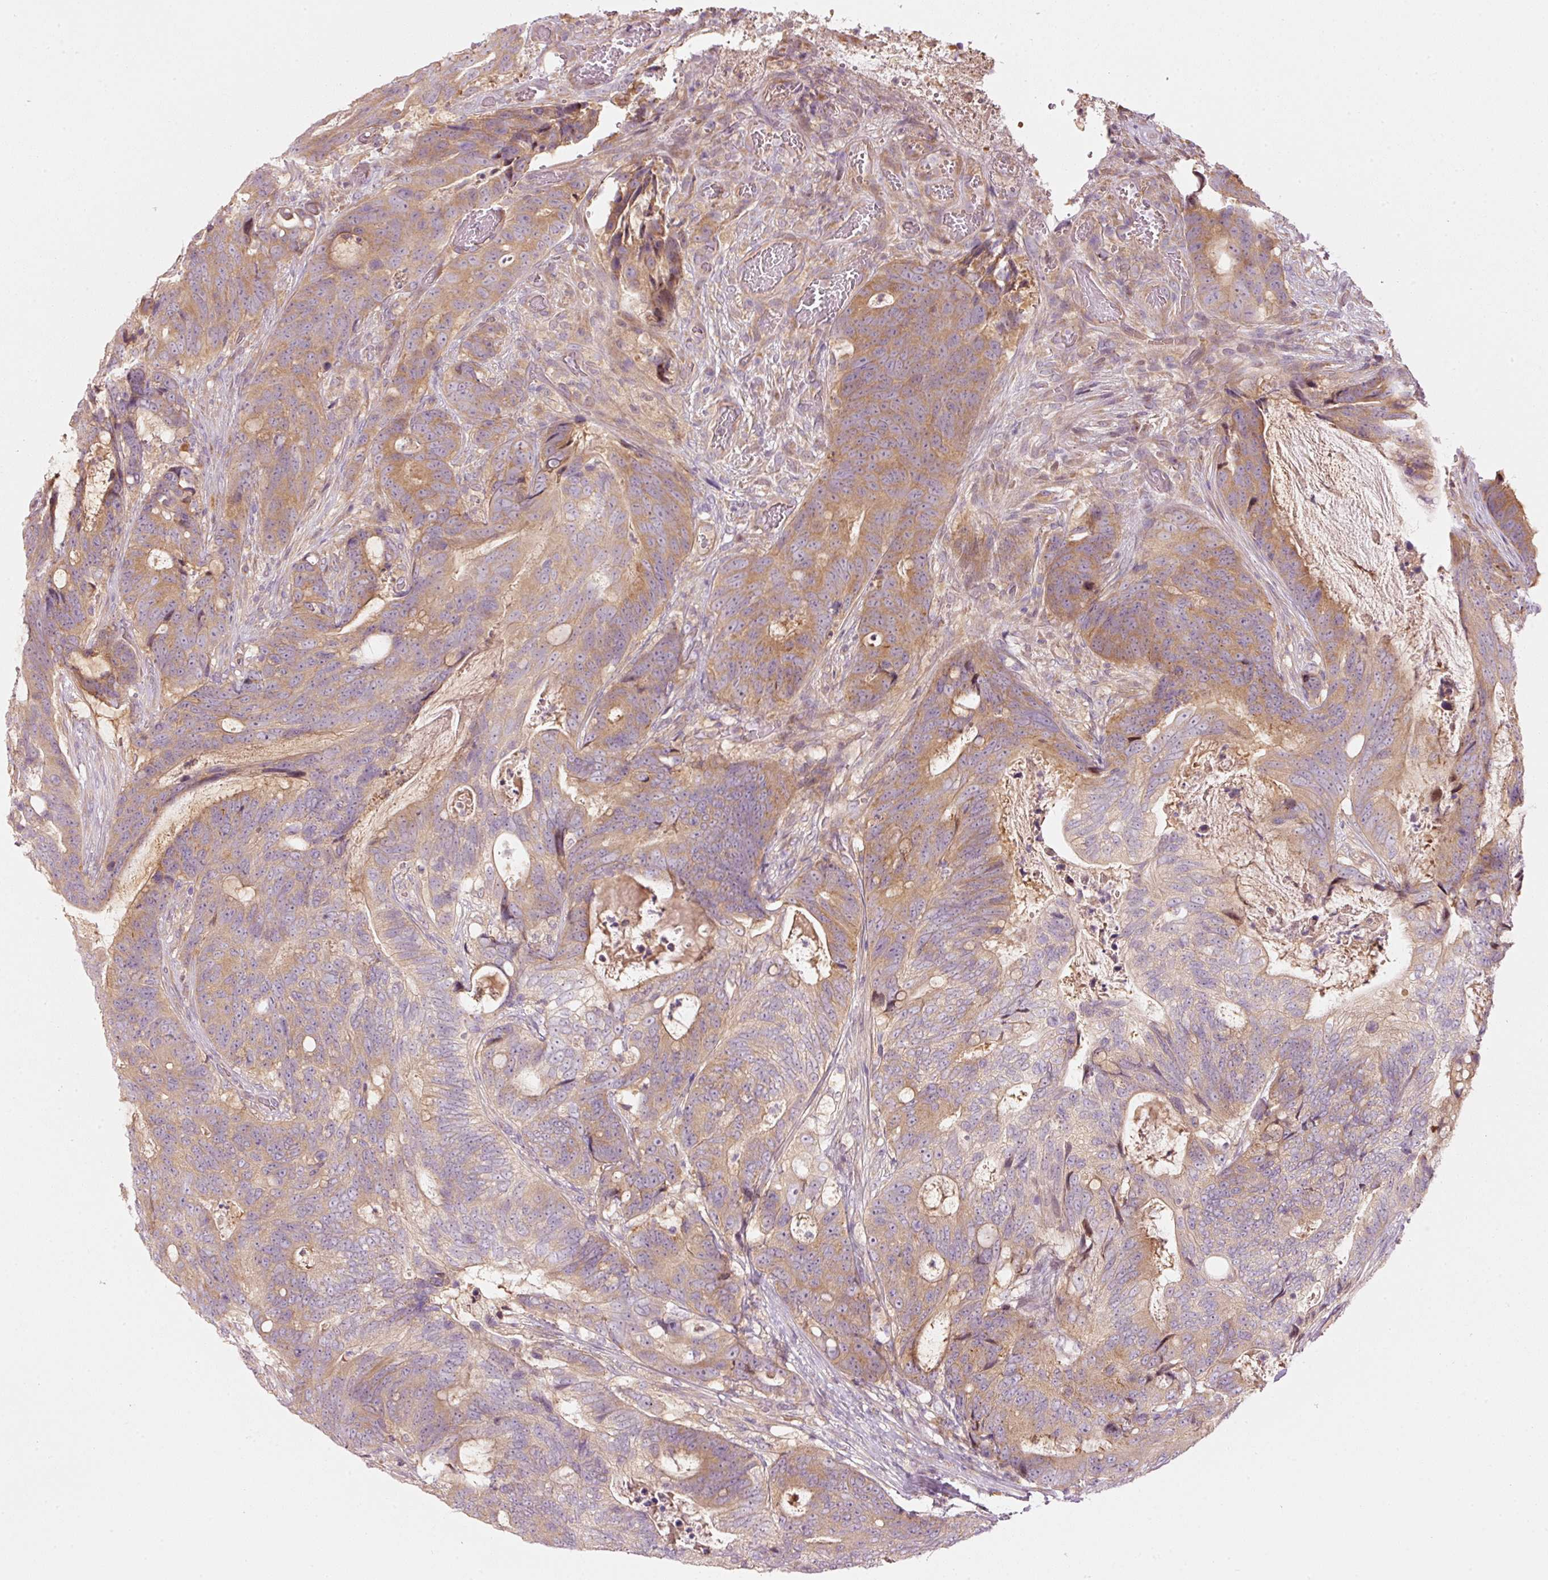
{"staining": {"intensity": "moderate", "quantity": ">75%", "location": "cytoplasmic/membranous"}, "tissue": "colorectal cancer", "cell_type": "Tumor cells", "image_type": "cancer", "snomed": [{"axis": "morphology", "description": "Adenocarcinoma, NOS"}, {"axis": "topography", "description": "Colon"}], "caption": "Protein staining of adenocarcinoma (colorectal) tissue shows moderate cytoplasmic/membranous positivity in approximately >75% of tumor cells.", "gene": "MAP10", "patient": {"sex": "female", "age": 82}}